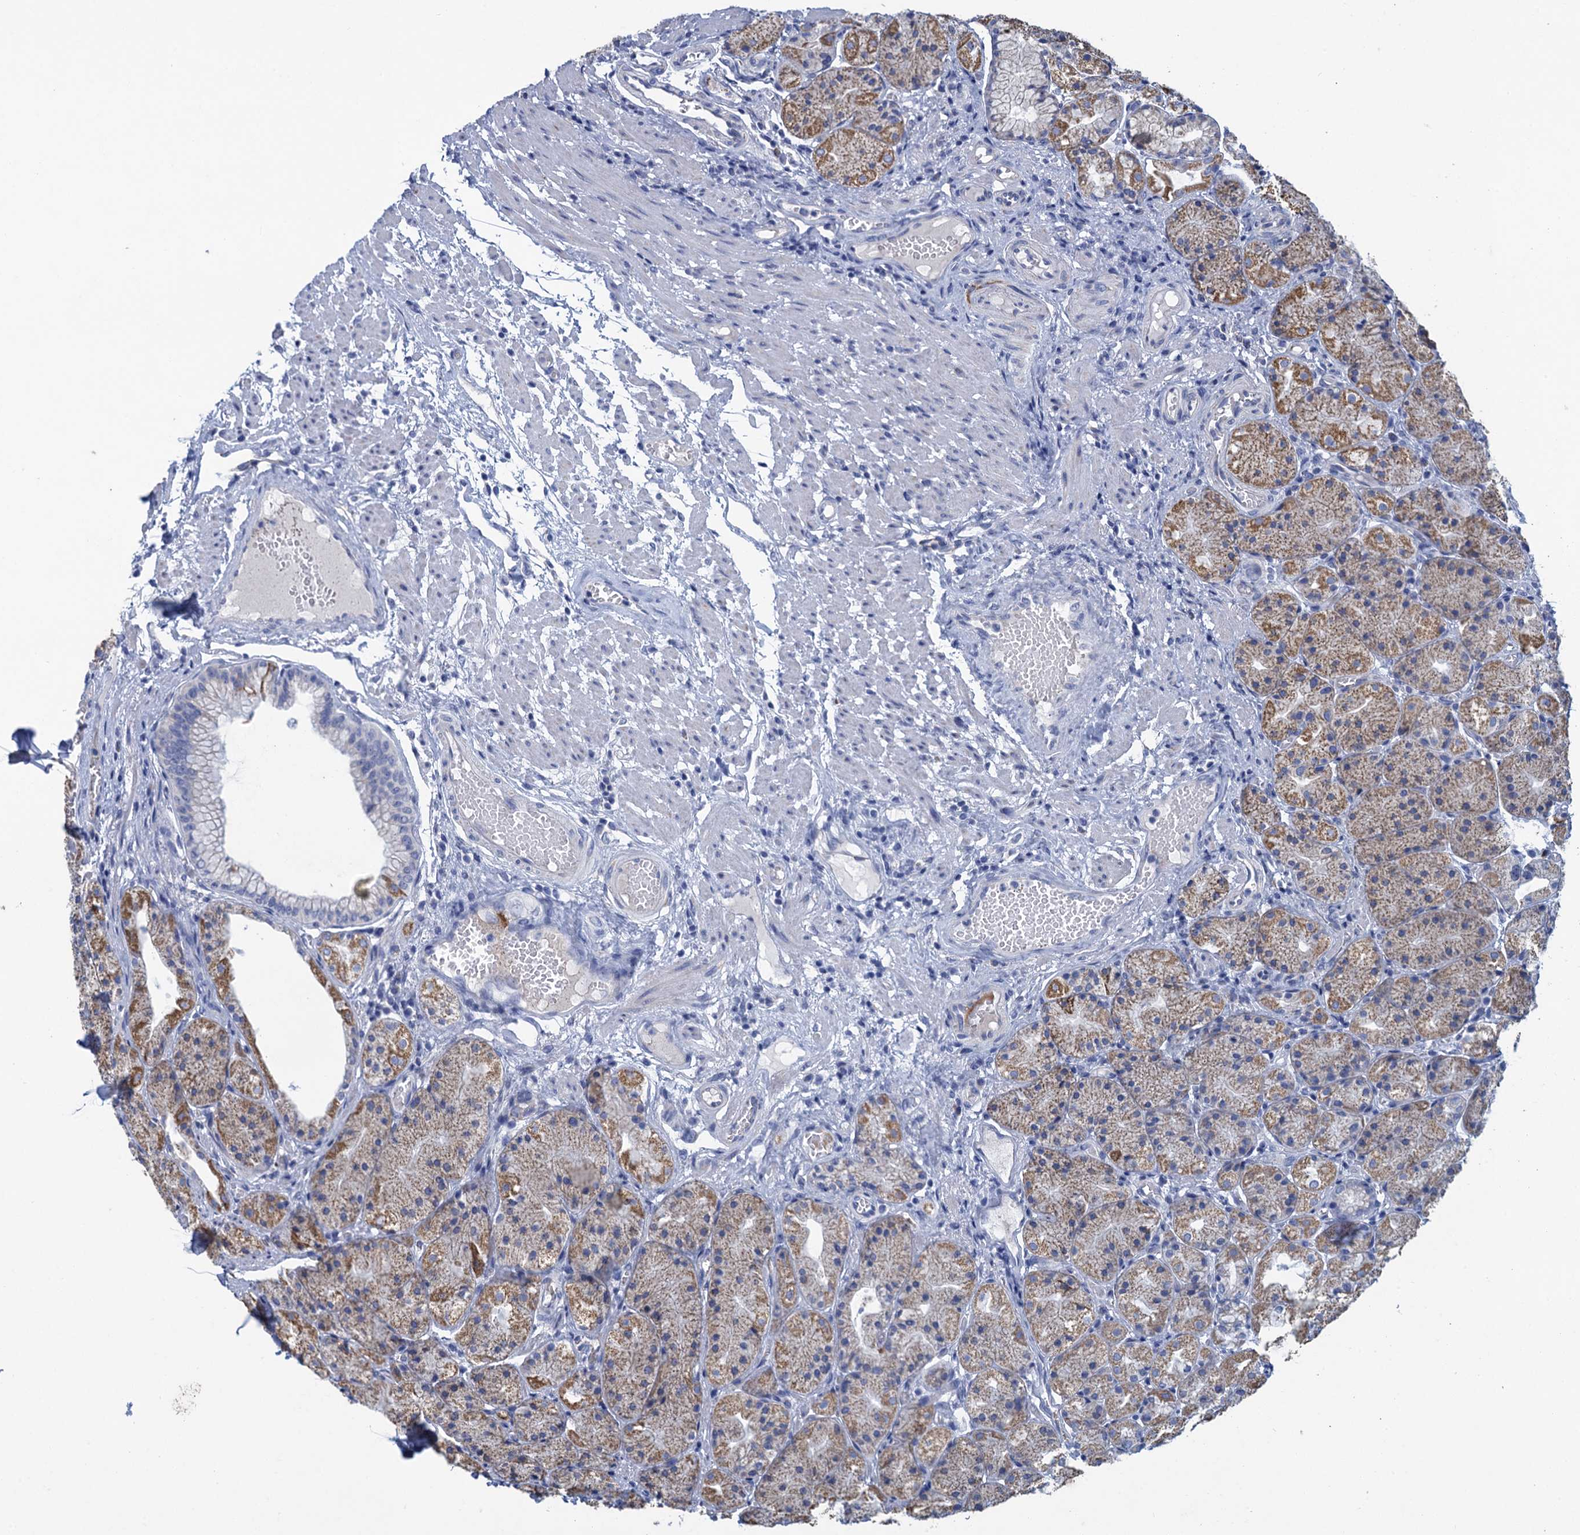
{"staining": {"intensity": "moderate", "quantity": "25%-75%", "location": "cytoplasmic/membranous"}, "tissue": "stomach", "cell_type": "Glandular cells", "image_type": "normal", "snomed": [{"axis": "morphology", "description": "Normal tissue, NOS"}, {"axis": "topography", "description": "Stomach, upper"}], "caption": "This photomicrograph exhibits normal stomach stained with immunohistochemistry to label a protein in brown. The cytoplasmic/membranous of glandular cells show moderate positivity for the protein. Nuclei are counter-stained blue.", "gene": "SCEL", "patient": {"sex": "male", "age": 72}}